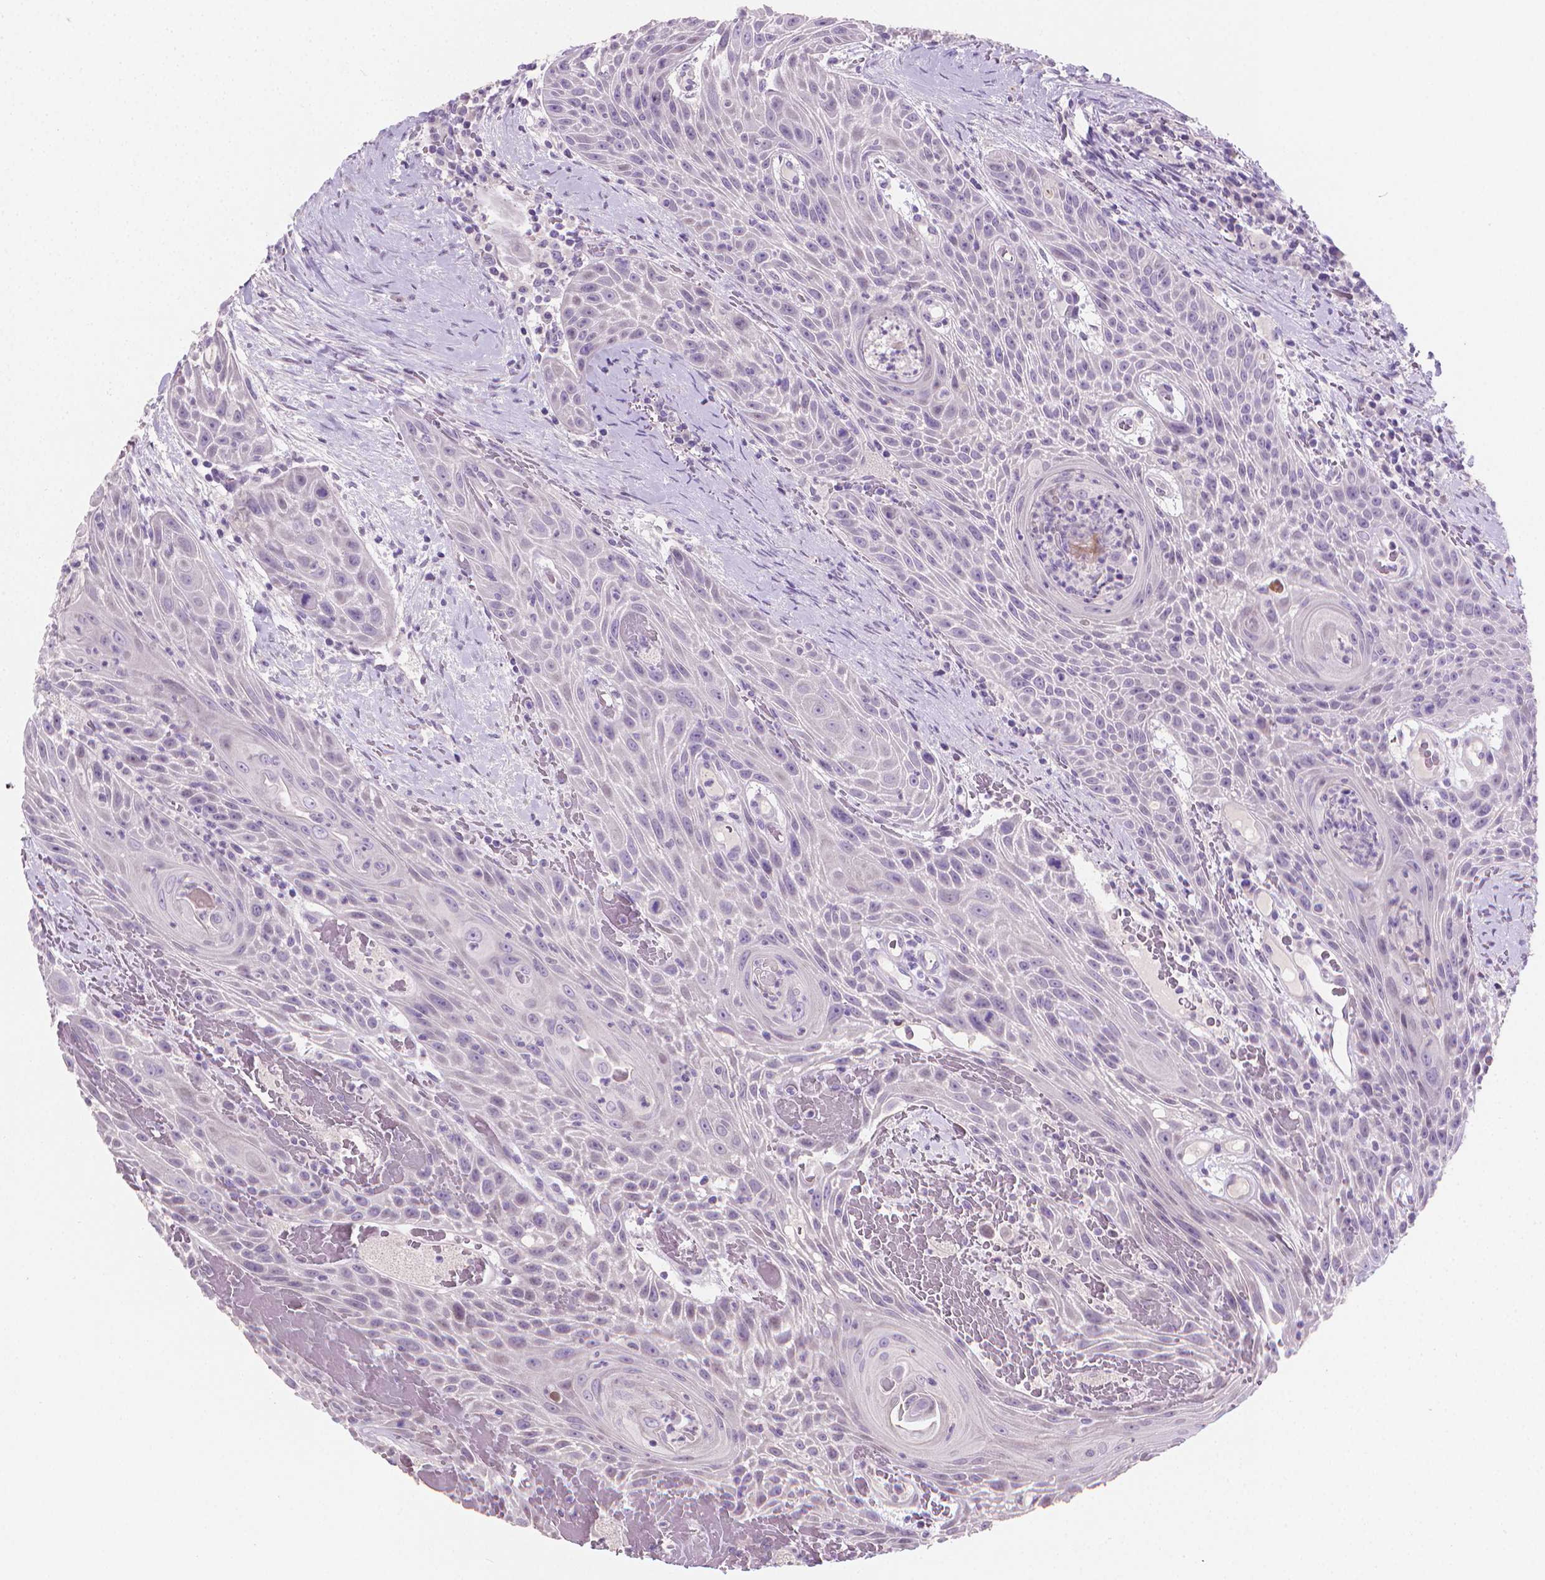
{"staining": {"intensity": "negative", "quantity": "none", "location": "none"}, "tissue": "head and neck cancer", "cell_type": "Tumor cells", "image_type": "cancer", "snomed": [{"axis": "morphology", "description": "Squamous cell carcinoma, NOS"}, {"axis": "topography", "description": "Head-Neck"}], "caption": "High power microscopy micrograph of an immunohistochemistry image of squamous cell carcinoma (head and neck), revealing no significant staining in tumor cells.", "gene": "CLXN", "patient": {"sex": "male", "age": 69}}